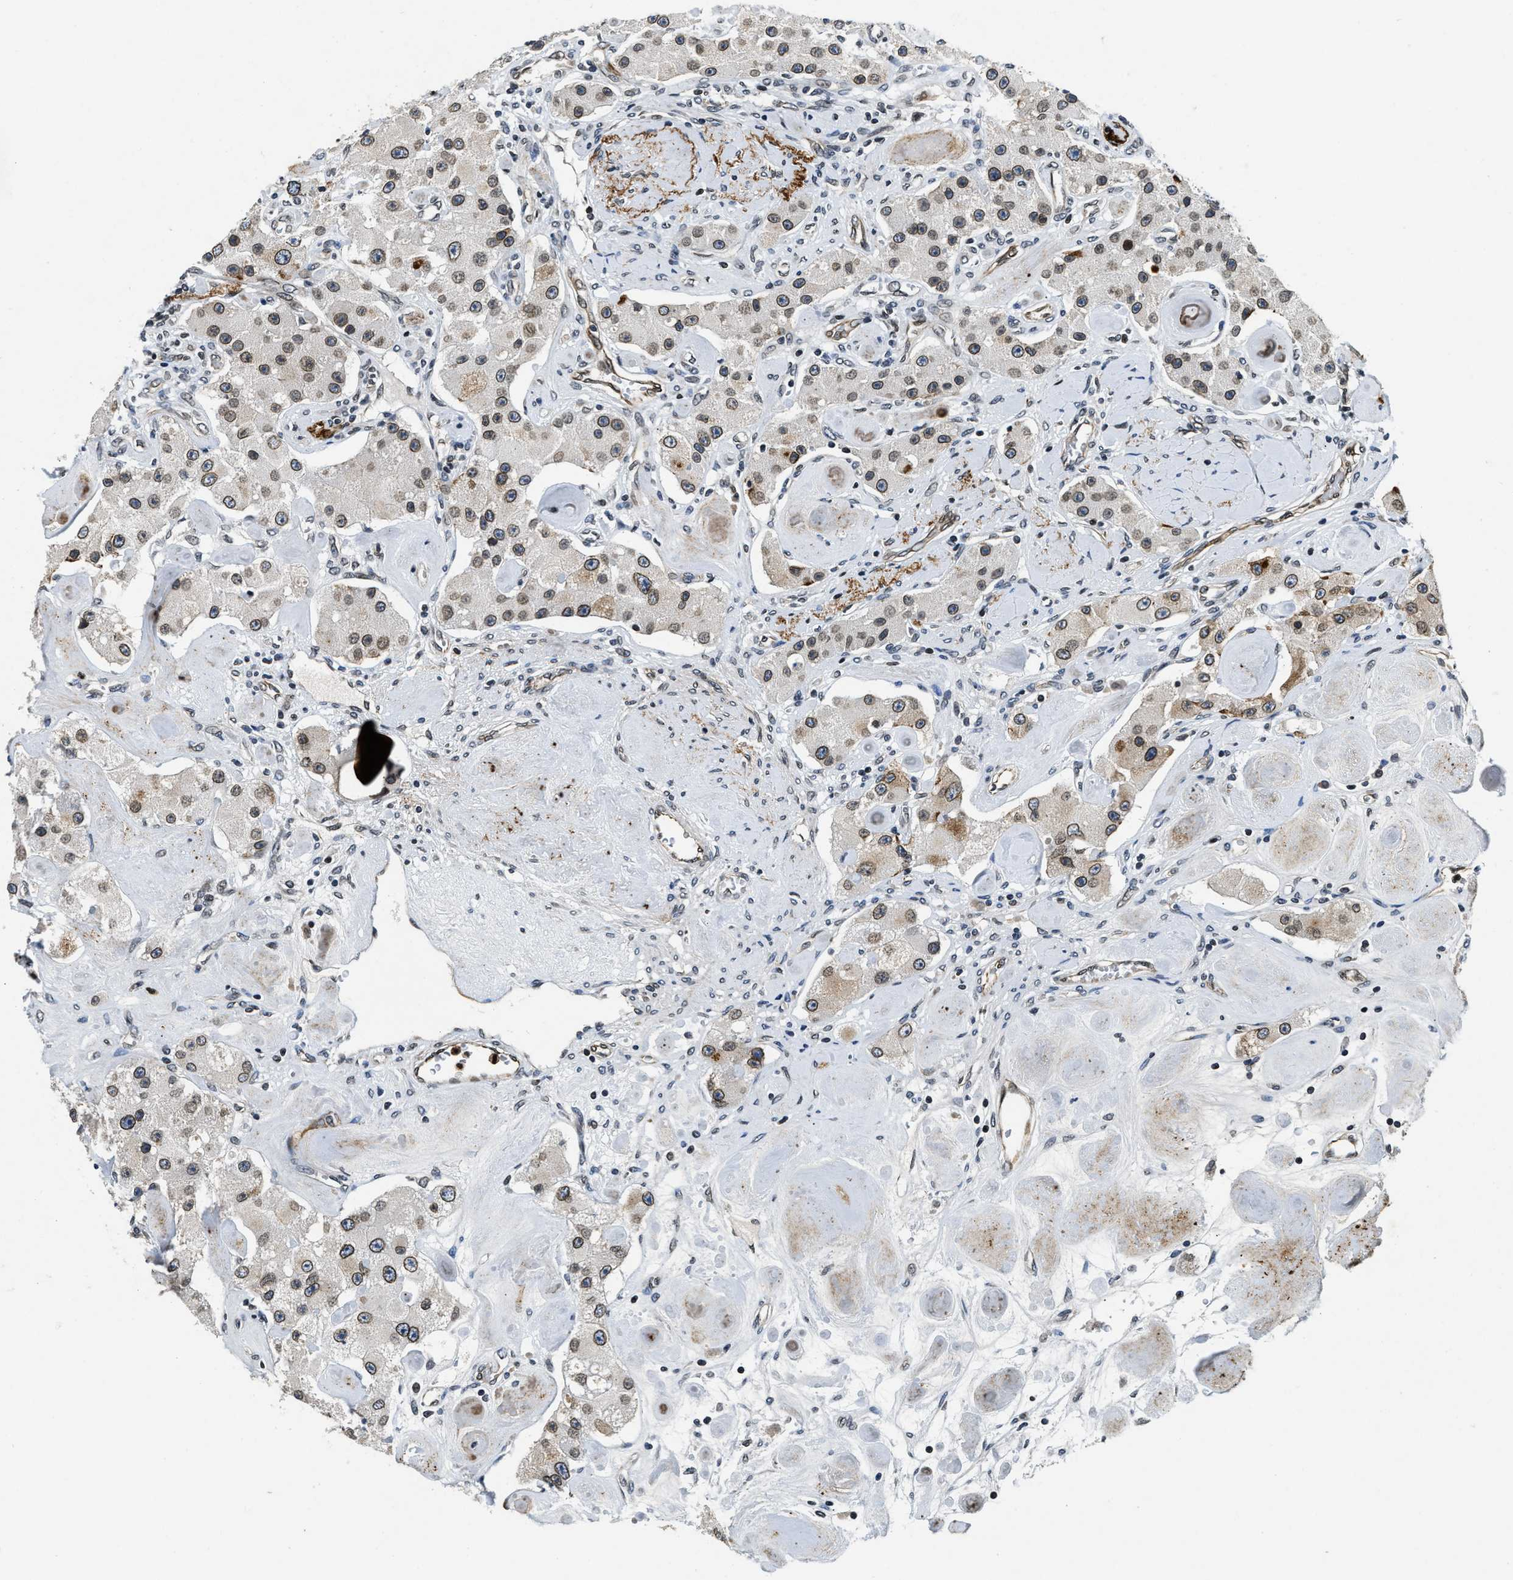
{"staining": {"intensity": "moderate", "quantity": ">75%", "location": "cytoplasmic/membranous,nuclear"}, "tissue": "carcinoid", "cell_type": "Tumor cells", "image_type": "cancer", "snomed": [{"axis": "morphology", "description": "Carcinoid, malignant, NOS"}, {"axis": "topography", "description": "Pancreas"}], "caption": "Immunohistochemistry (IHC) (DAB) staining of human carcinoid shows moderate cytoplasmic/membranous and nuclear protein expression in about >75% of tumor cells.", "gene": "ZC3HC1", "patient": {"sex": "male", "age": 41}}